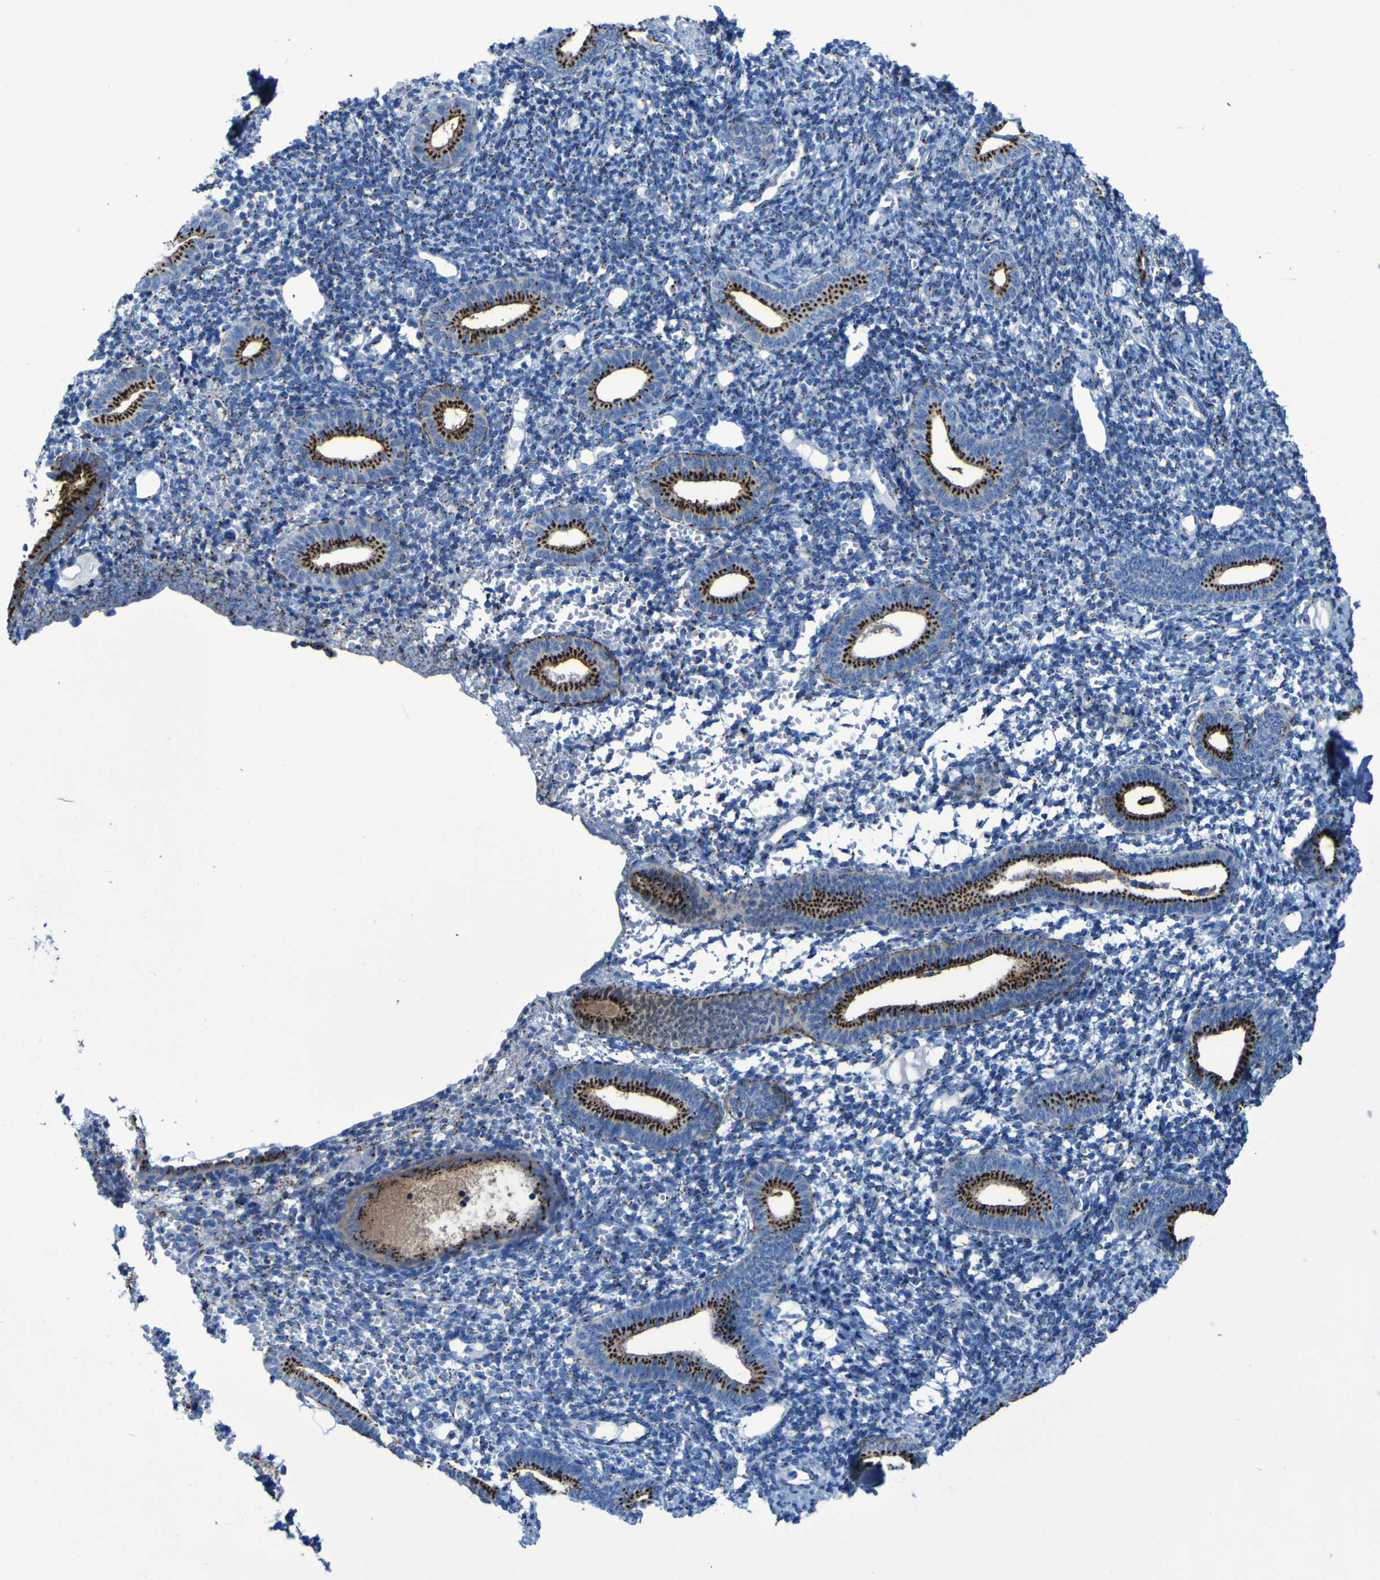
{"staining": {"intensity": "moderate", "quantity": "25%-75%", "location": "cytoplasmic/membranous"}, "tissue": "endometrium", "cell_type": "Cells in endometrial stroma", "image_type": "normal", "snomed": [{"axis": "morphology", "description": "Normal tissue, NOS"}, {"axis": "topography", "description": "Endometrium"}], "caption": "Immunohistochemistry (IHC) of normal human endometrium shows medium levels of moderate cytoplasmic/membranous positivity in approximately 25%-75% of cells in endometrial stroma.", "gene": "GOLM1", "patient": {"sex": "female", "age": 50}}